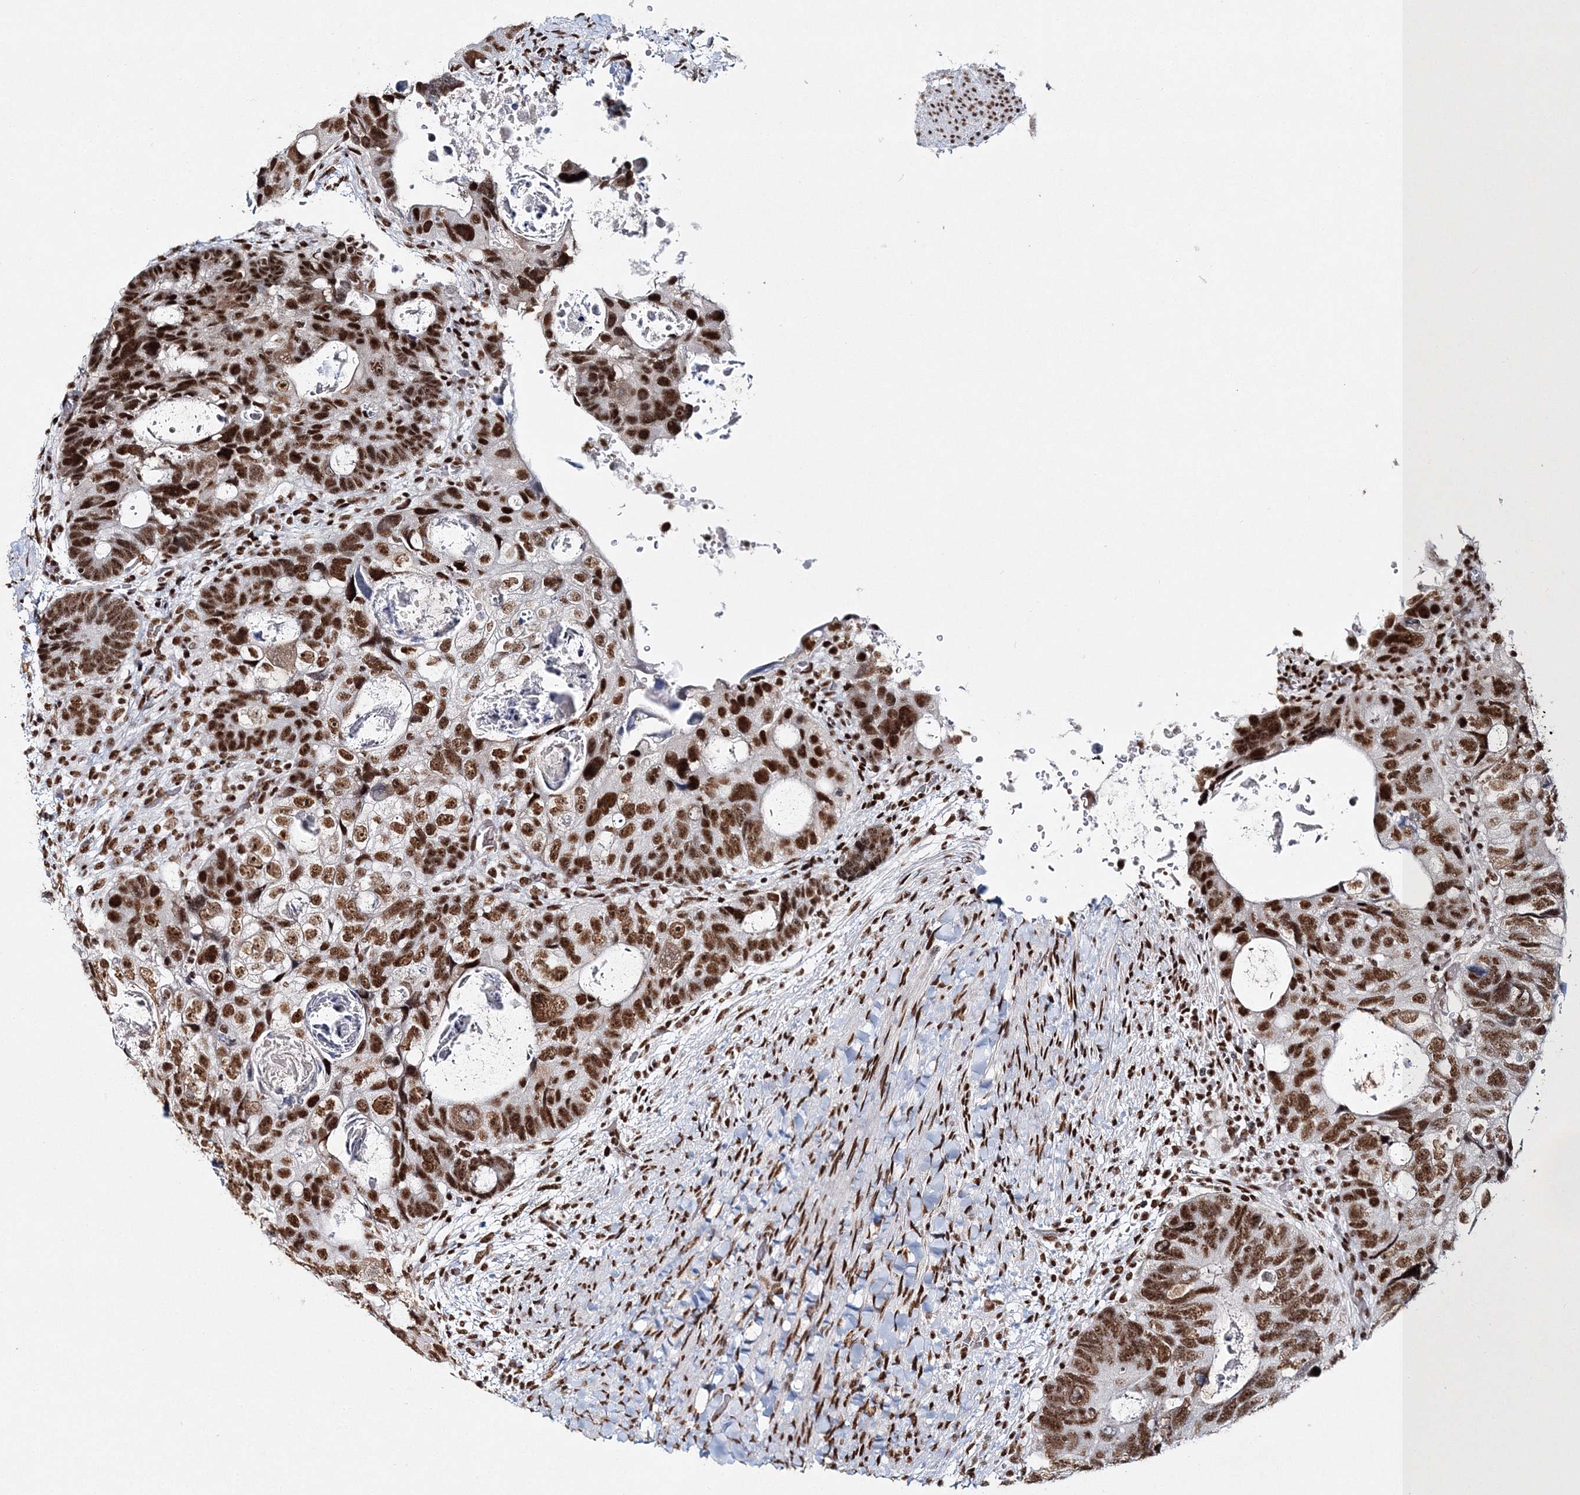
{"staining": {"intensity": "moderate", "quantity": ">75%", "location": "nuclear"}, "tissue": "colorectal cancer", "cell_type": "Tumor cells", "image_type": "cancer", "snomed": [{"axis": "morphology", "description": "Adenocarcinoma, NOS"}, {"axis": "topography", "description": "Rectum"}], "caption": "Protein positivity by immunohistochemistry displays moderate nuclear staining in approximately >75% of tumor cells in adenocarcinoma (colorectal).", "gene": "QRICH1", "patient": {"sex": "male", "age": 59}}